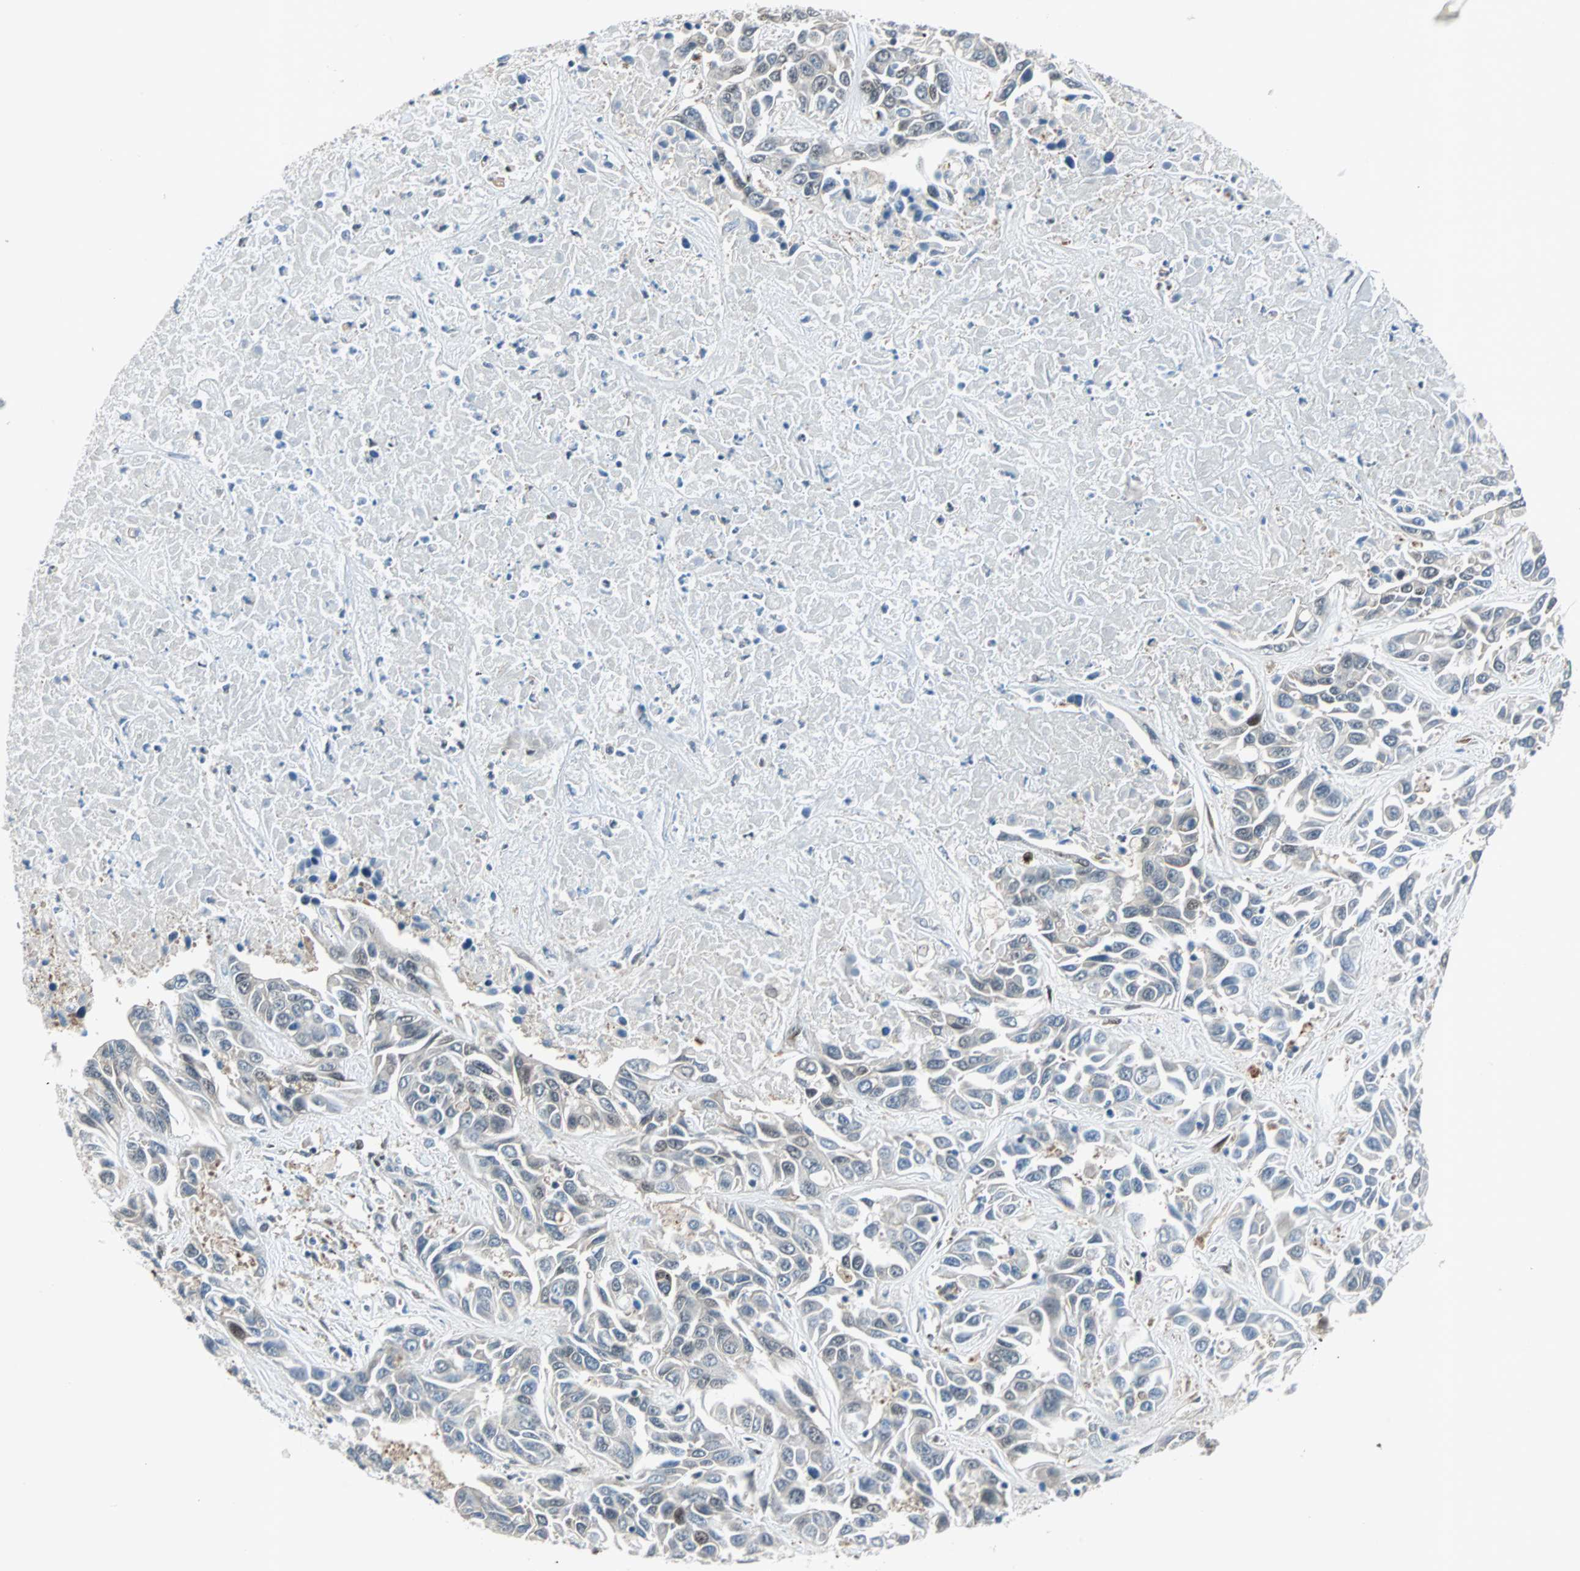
{"staining": {"intensity": "weak", "quantity": "25%-75%", "location": "cytoplasmic/membranous"}, "tissue": "liver cancer", "cell_type": "Tumor cells", "image_type": "cancer", "snomed": [{"axis": "morphology", "description": "Cholangiocarcinoma"}, {"axis": "topography", "description": "Liver"}], "caption": "Brown immunohistochemical staining in human liver cancer (cholangiocarcinoma) shows weak cytoplasmic/membranous expression in approximately 25%-75% of tumor cells.", "gene": "WWTR1", "patient": {"sex": "female", "age": 52}}